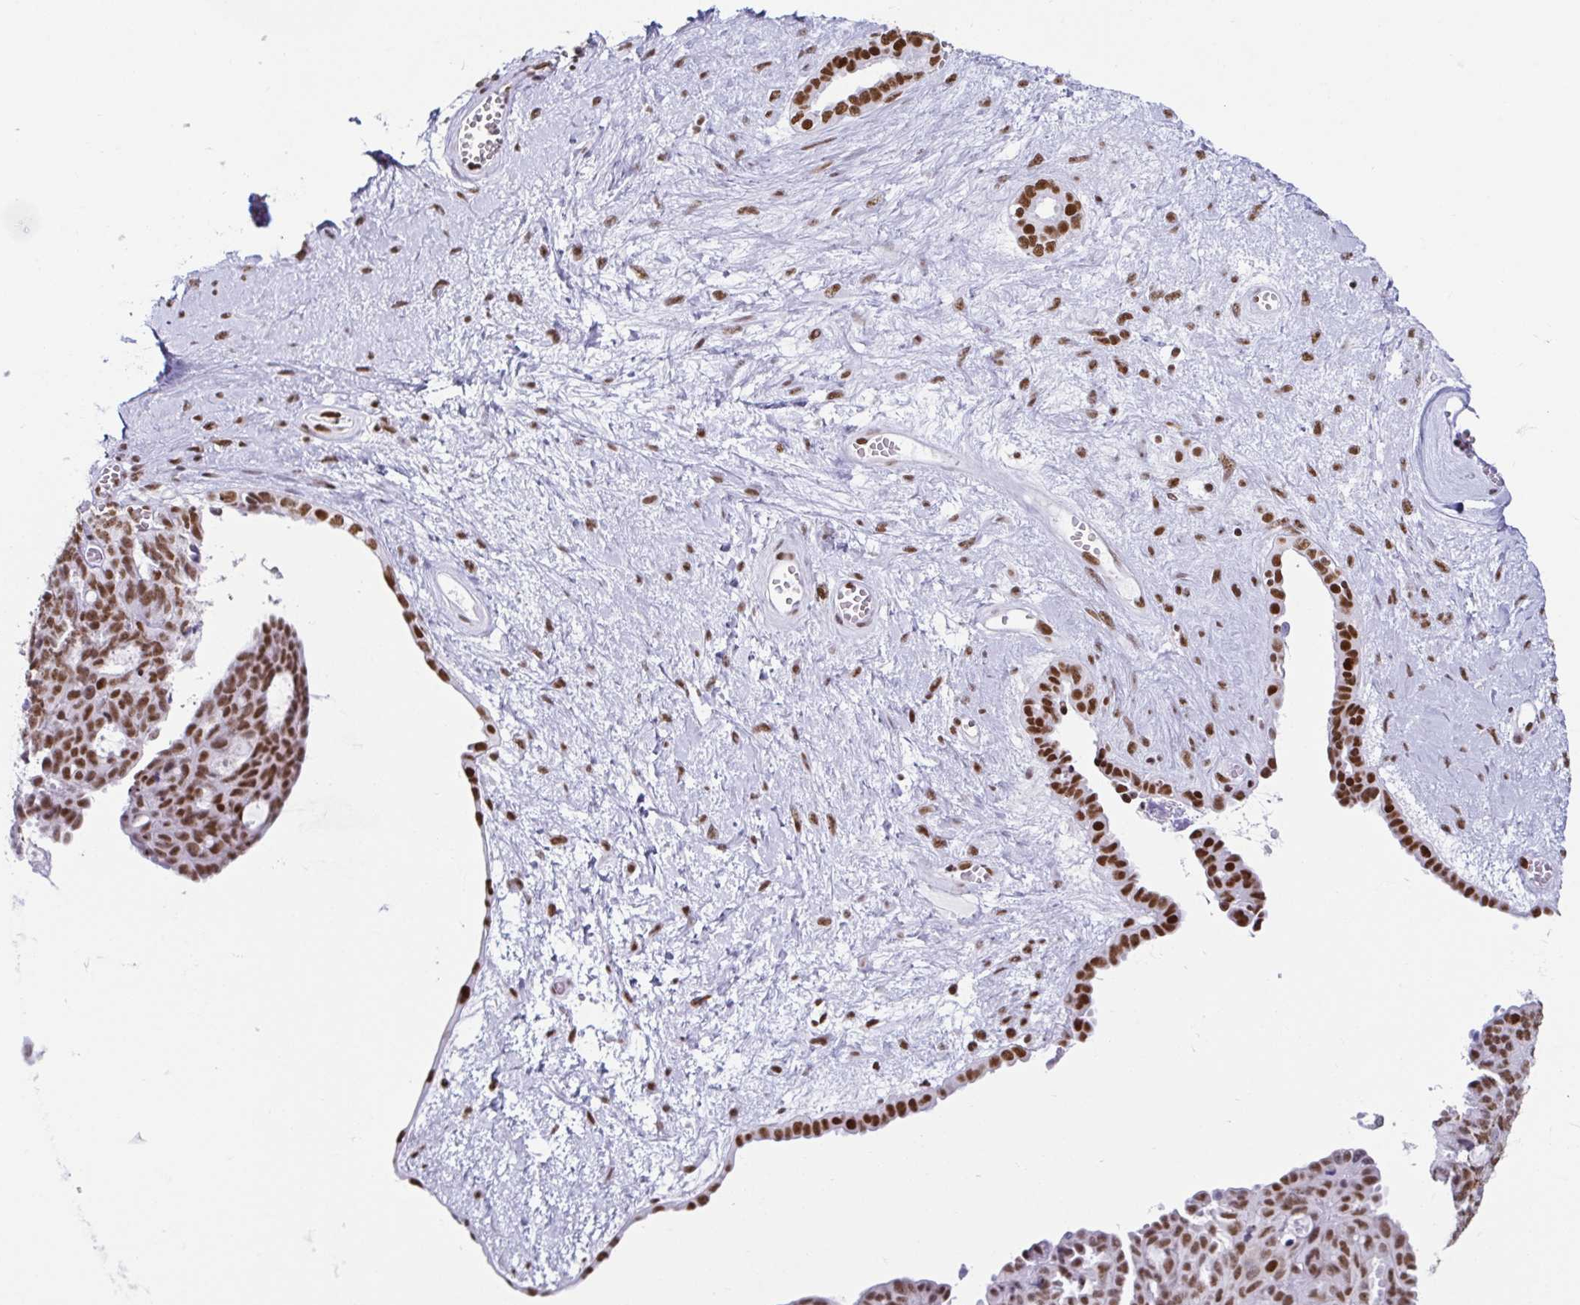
{"staining": {"intensity": "moderate", "quantity": ">75%", "location": "nuclear"}, "tissue": "ovarian cancer", "cell_type": "Tumor cells", "image_type": "cancer", "snomed": [{"axis": "morphology", "description": "Cystadenocarcinoma, serous, NOS"}, {"axis": "topography", "description": "Ovary"}], "caption": "High-power microscopy captured an IHC photomicrograph of serous cystadenocarcinoma (ovarian), revealing moderate nuclear staining in about >75% of tumor cells.", "gene": "EWSR1", "patient": {"sex": "female", "age": 71}}